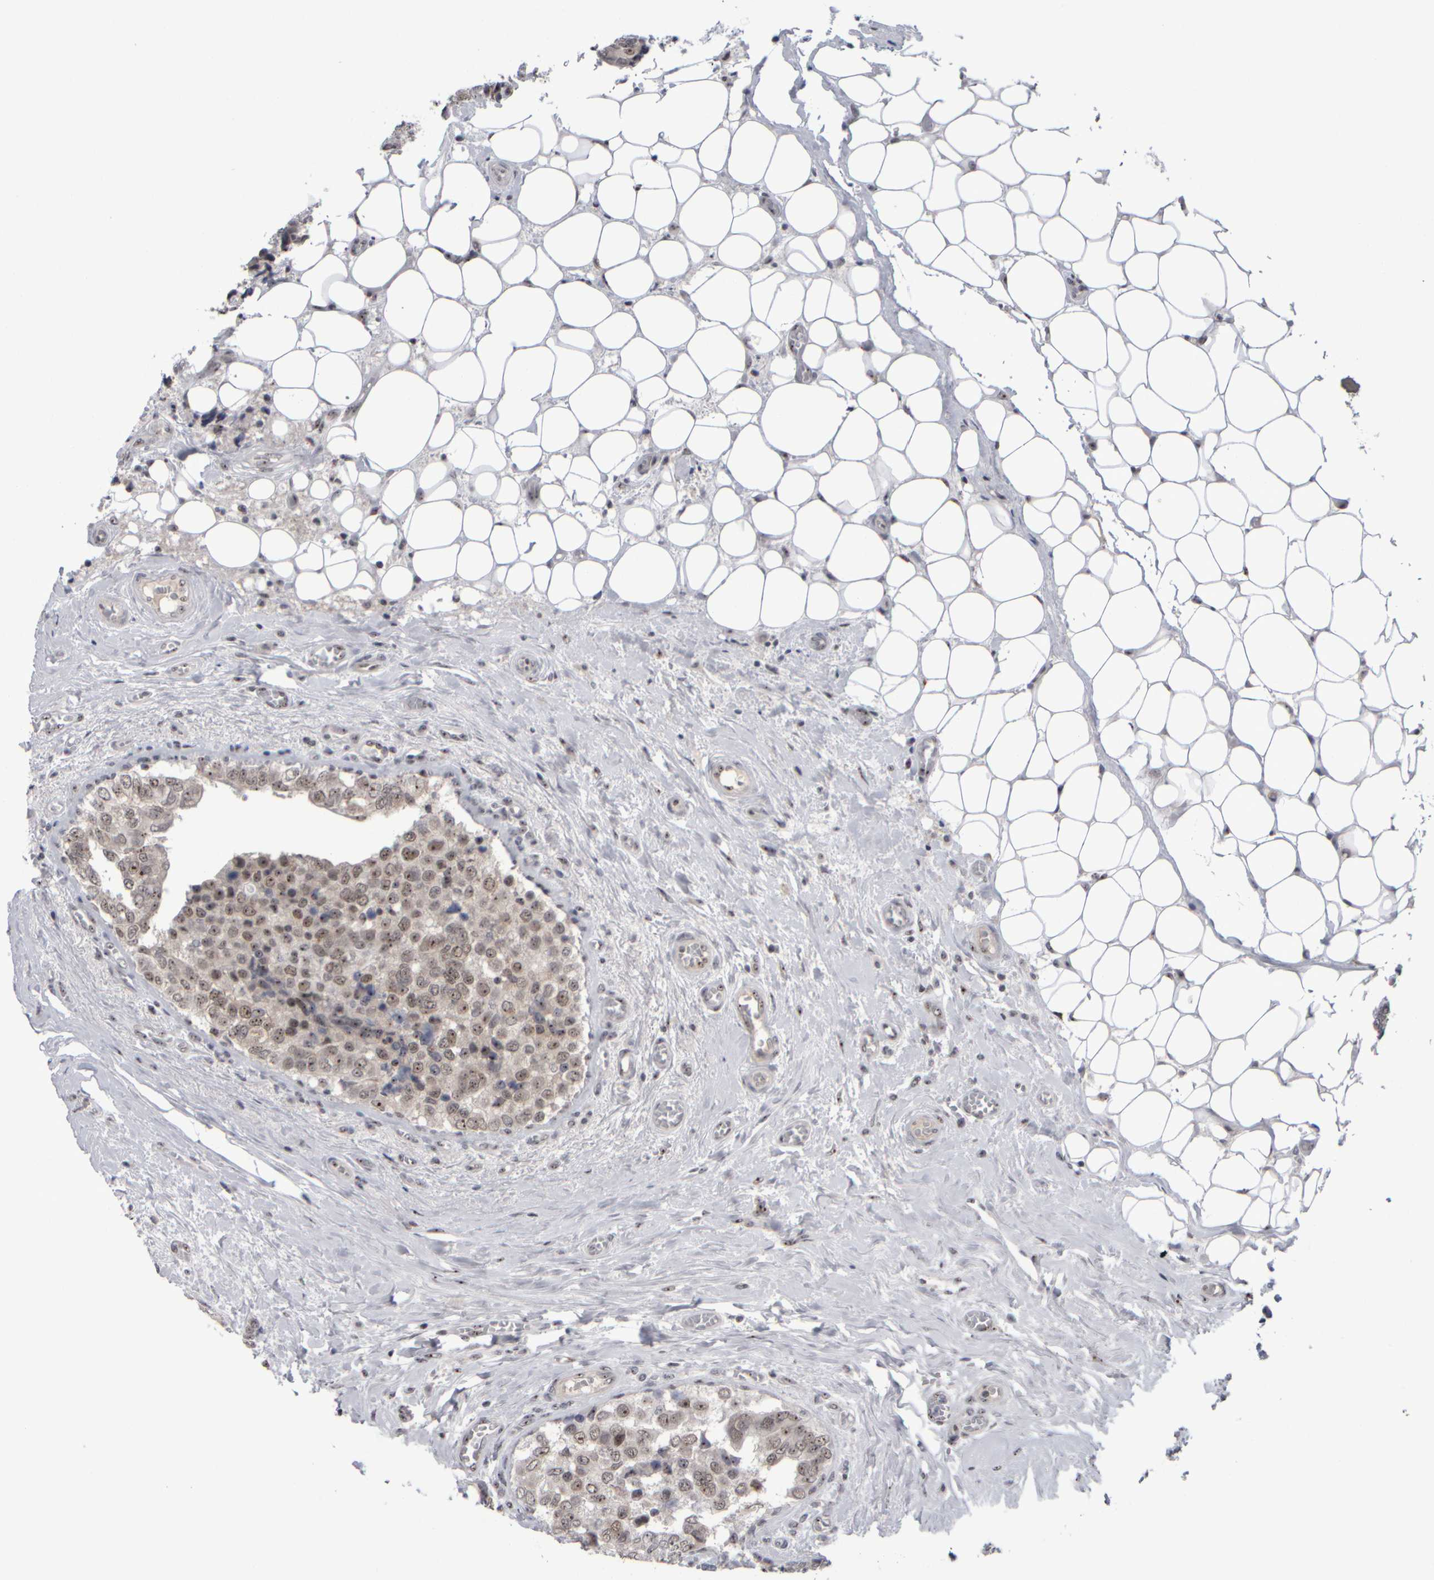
{"staining": {"intensity": "weak", "quantity": ">75%", "location": "nuclear"}, "tissue": "breast cancer", "cell_type": "Tumor cells", "image_type": "cancer", "snomed": [{"axis": "morphology", "description": "Normal tissue, NOS"}, {"axis": "morphology", "description": "Duct carcinoma"}, {"axis": "topography", "description": "Breast"}], "caption": "Immunohistochemical staining of human breast cancer reveals low levels of weak nuclear protein staining in approximately >75% of tumor cells. (DAB = brown stain, brightfield microscopy at high magnification).", "gene": "SURF6", "patient": {"sex": "female", "age": 43}}